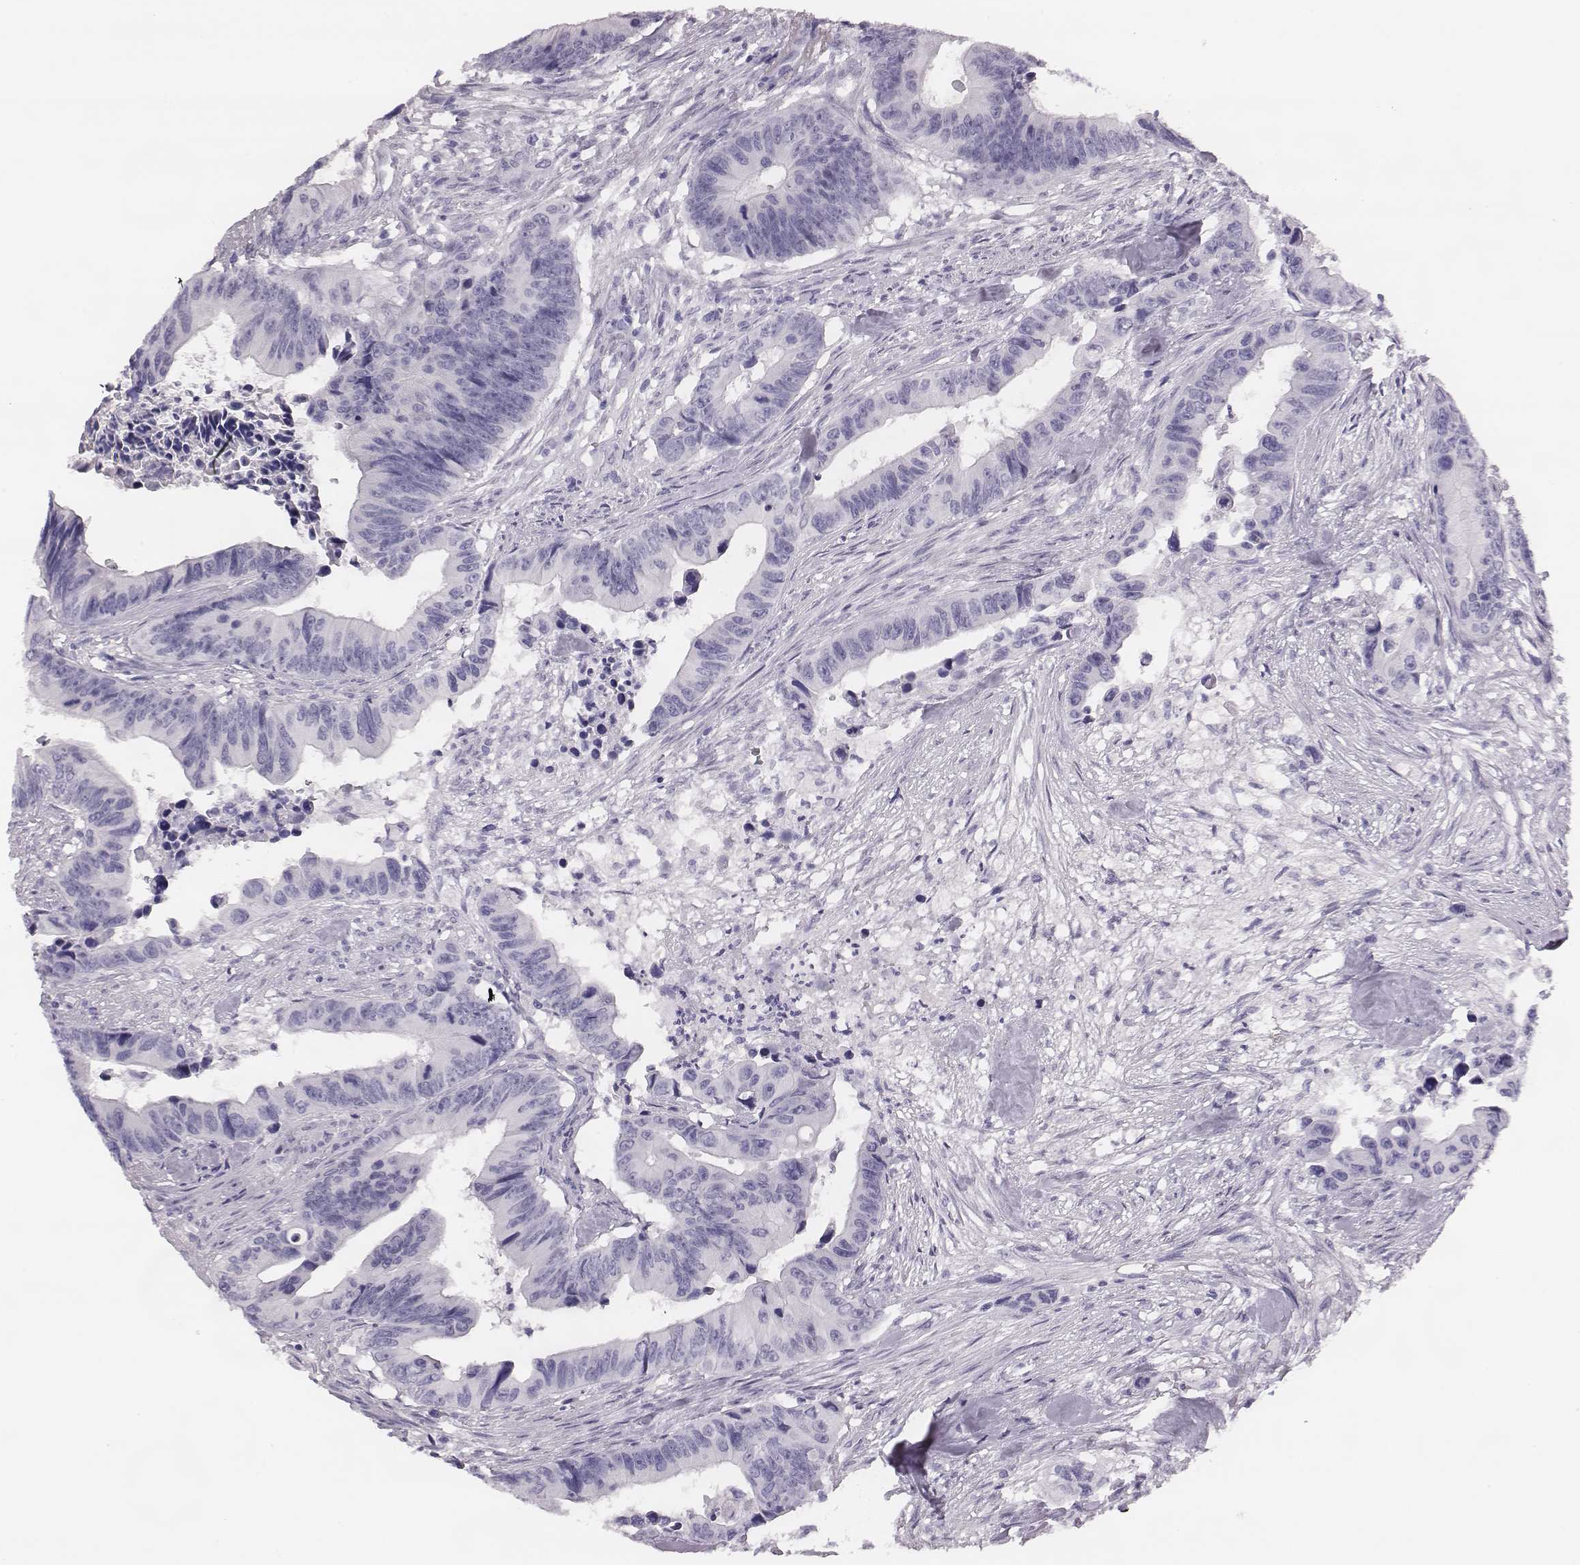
{"staining": {"intensity": "negative", "quantity": "none", "location": "none"}, "tissue": "colorectal cancer", "cell_type": "Tumor cells", "image_type": "cancer", "snomed": [{"axis": "morphology", "description": "Adenocarcinoma, NOS"}, {"axis": "topography", "description": "Colon"}], "caption": "Tumor cells show no significant expression in colorectal cancer (adenocarcinoma).", "gene": "H1-6", "patient": {"sex": "female", "age": 87}}